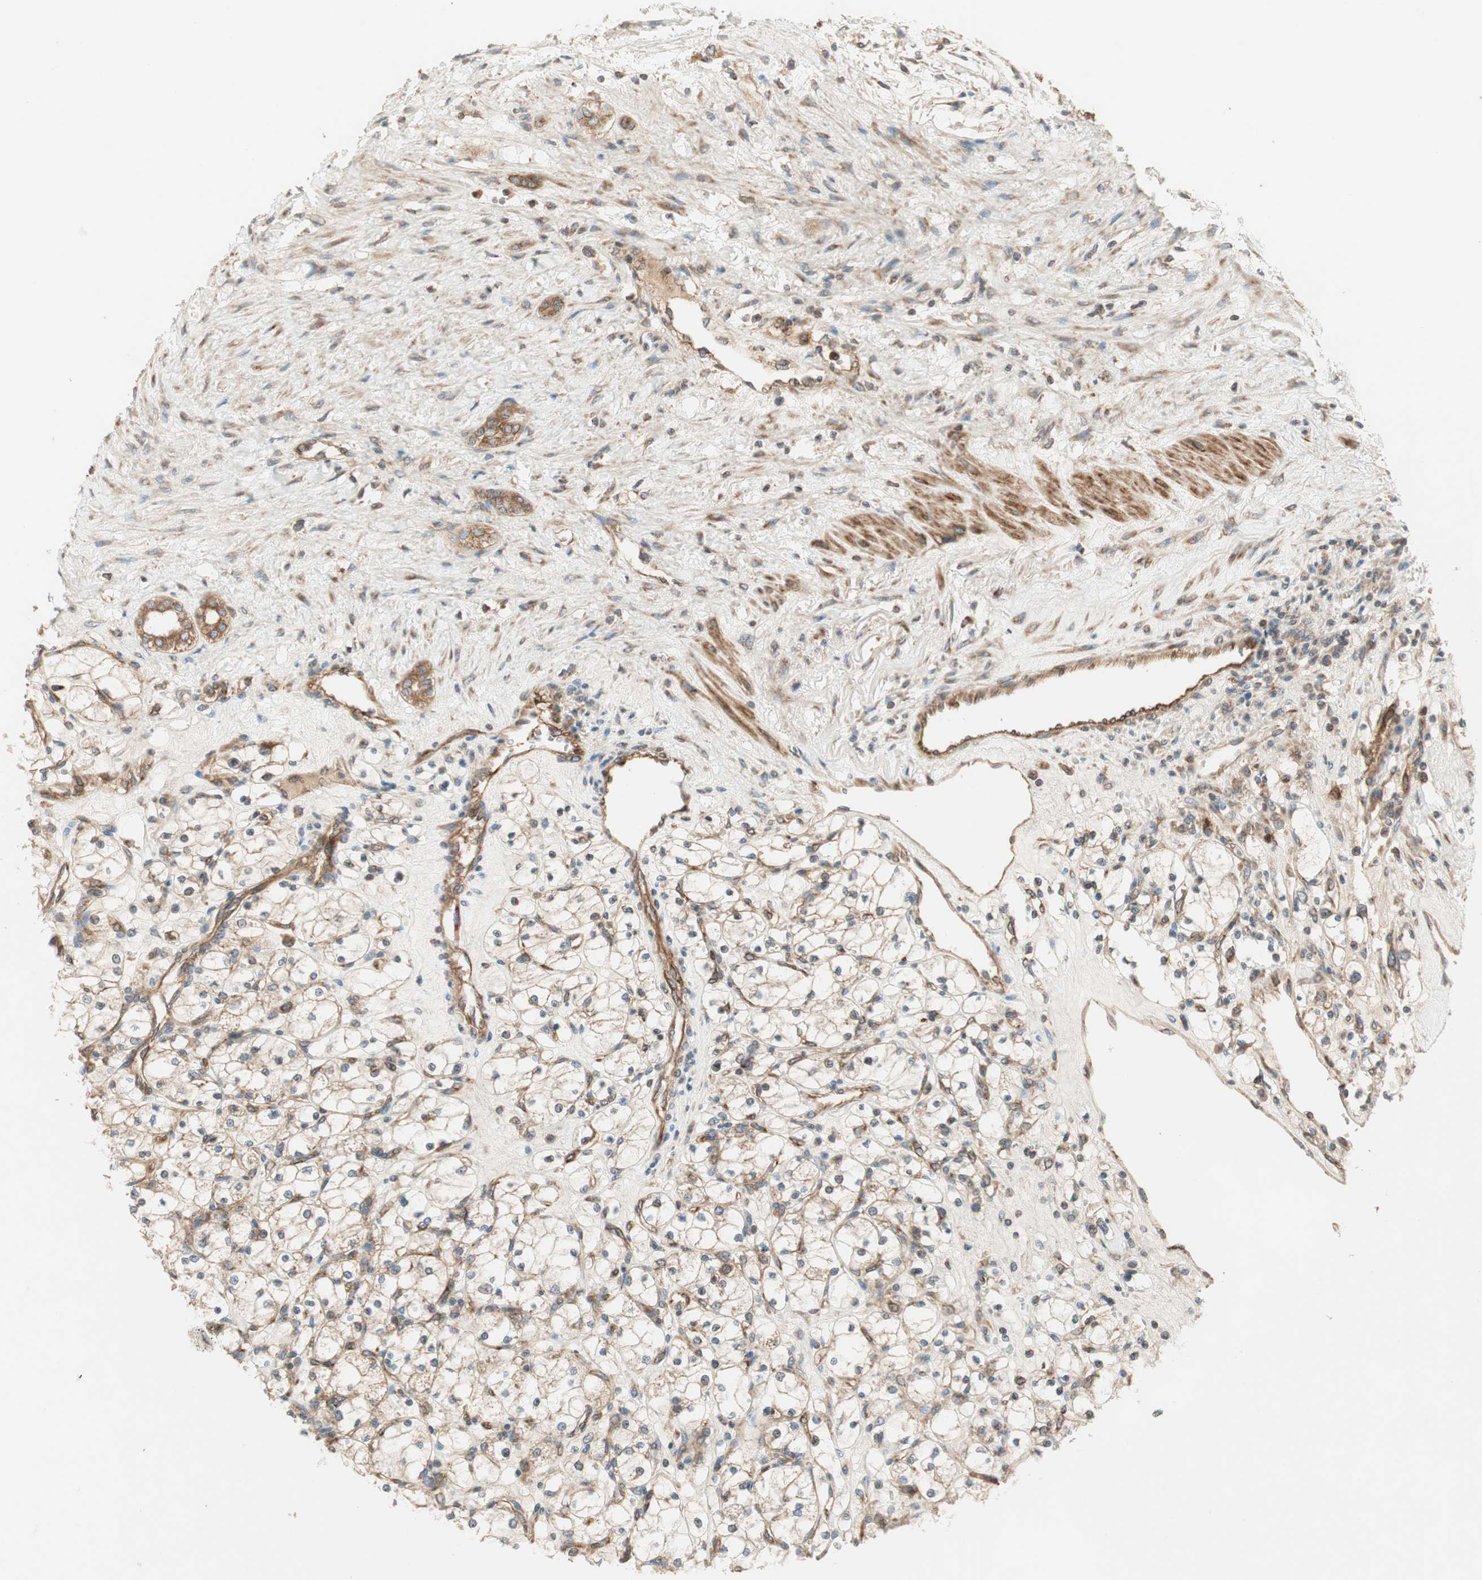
{"staining": {"intensity": "moderate", "quantity": ">75%", "location": "cytoplasmic/membranous"}, "tissue": "renal cancer", "cell_type": "Tumor cells", "image_type": "cancer", "snomed": [{"axis": "morphology", "description": "Adenocarcinoma, NOS"}, {"axis": "topography", "description": "Kidney"}], "caption": "Protein expression by immunohistochemistry demonstrates moderate cytoplasmic/membranous positivity in about >75% of tumor cells in renal adenocarcinoma.", "gene": "CTTNBP2NL", "patient": {"sex": "female", "age": 83}}